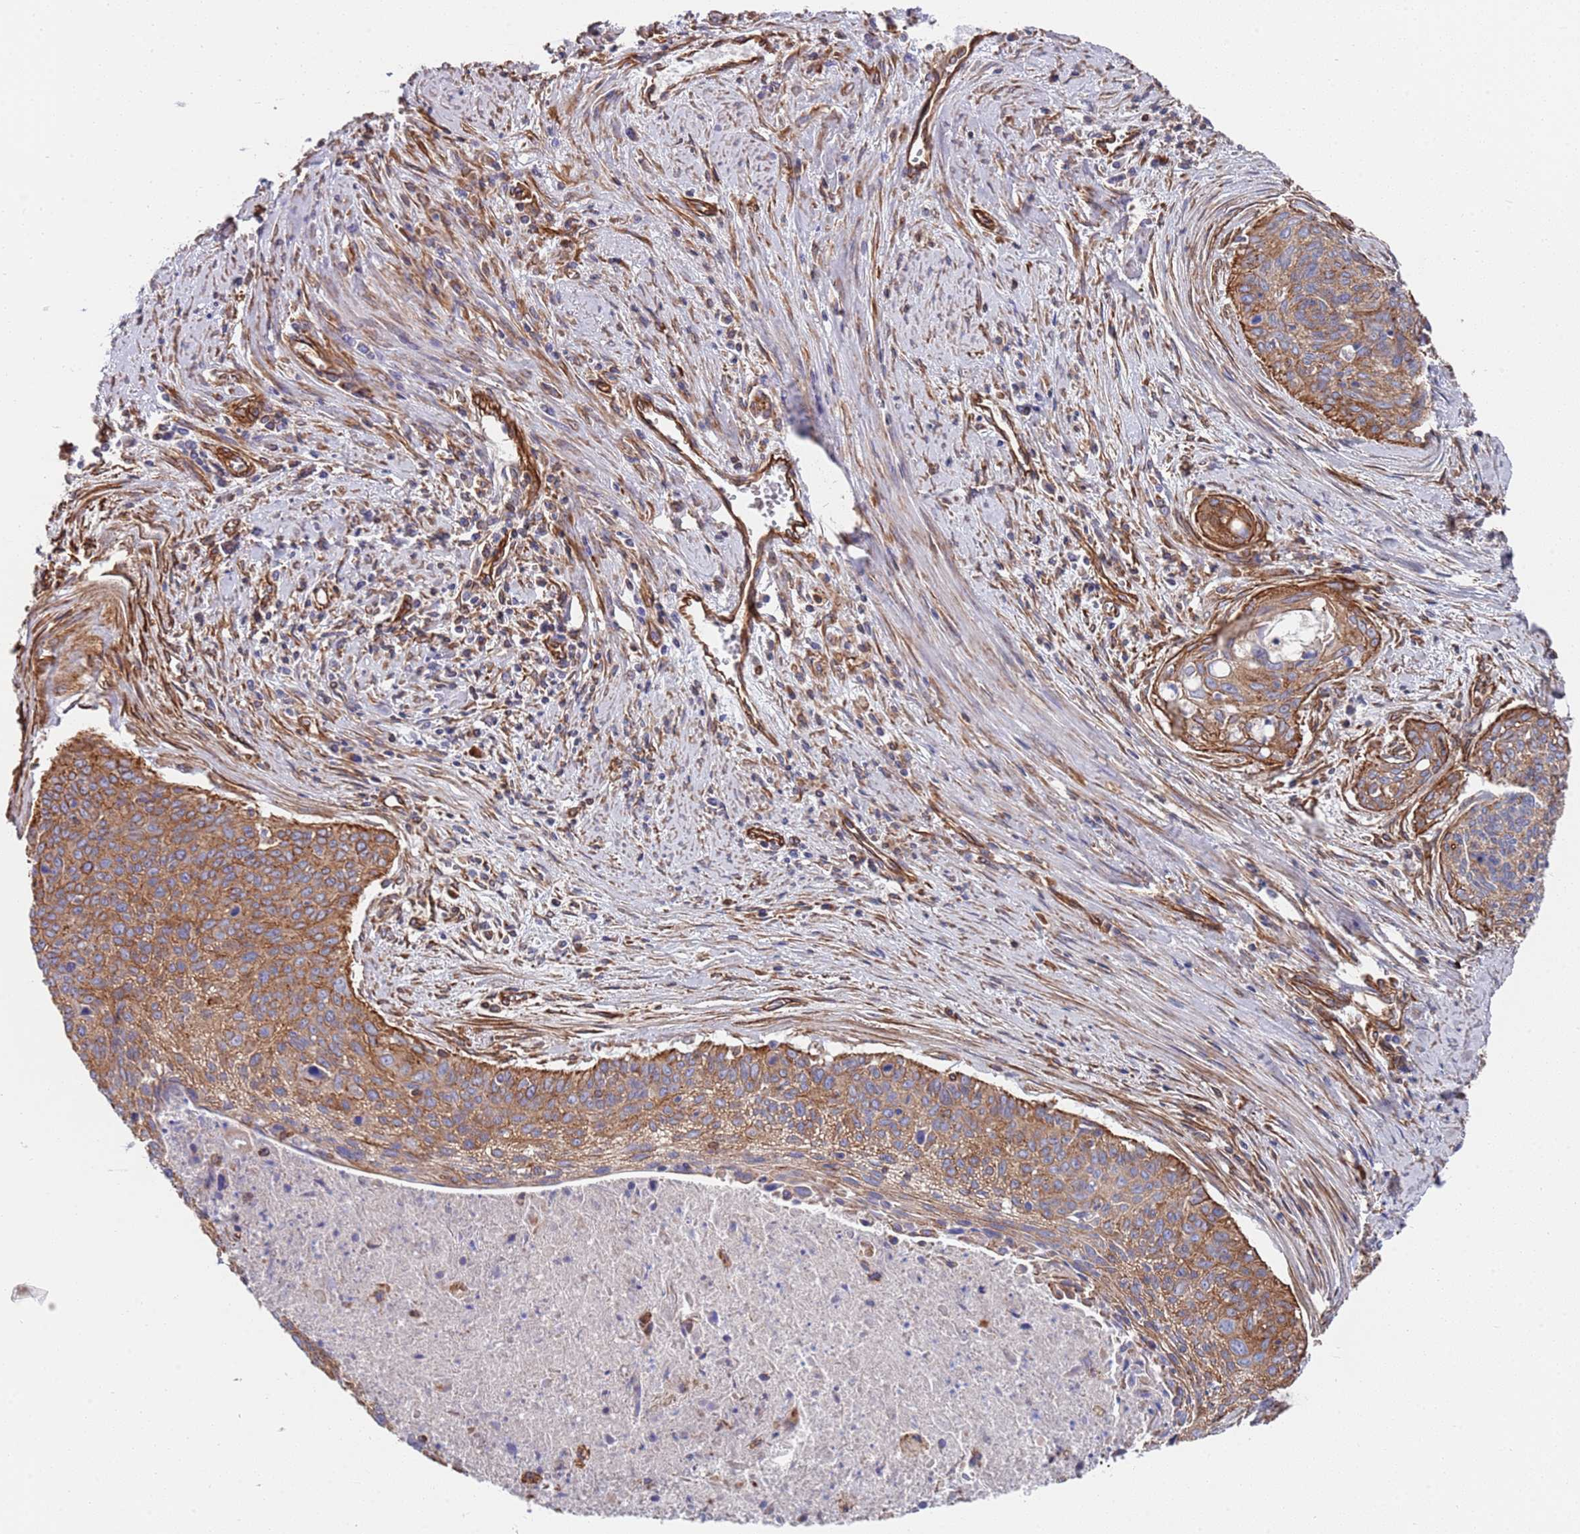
{"staining": {"intensity": "moderate", "quantity": ">75%", "location": "cytoplasmic/membranous"}, "tissue": "cervical cancer", "cell_type": "Tumor cells", "image_type": "cancer", "snomed": [{"axis": "morphology", "description": "Squamous cell carcinoma, NOS"}, {"axis": "topography", "description": "Cervix"}], "caption": "Cervical squamous cell carcinoma stained for a protein (brown) reveals moderate cytoplasmic/membranous positive positivity in about >75% of tumor cells.", "gene": "JAKMIP2", "patient": {"sex": "female", "age": 55}}